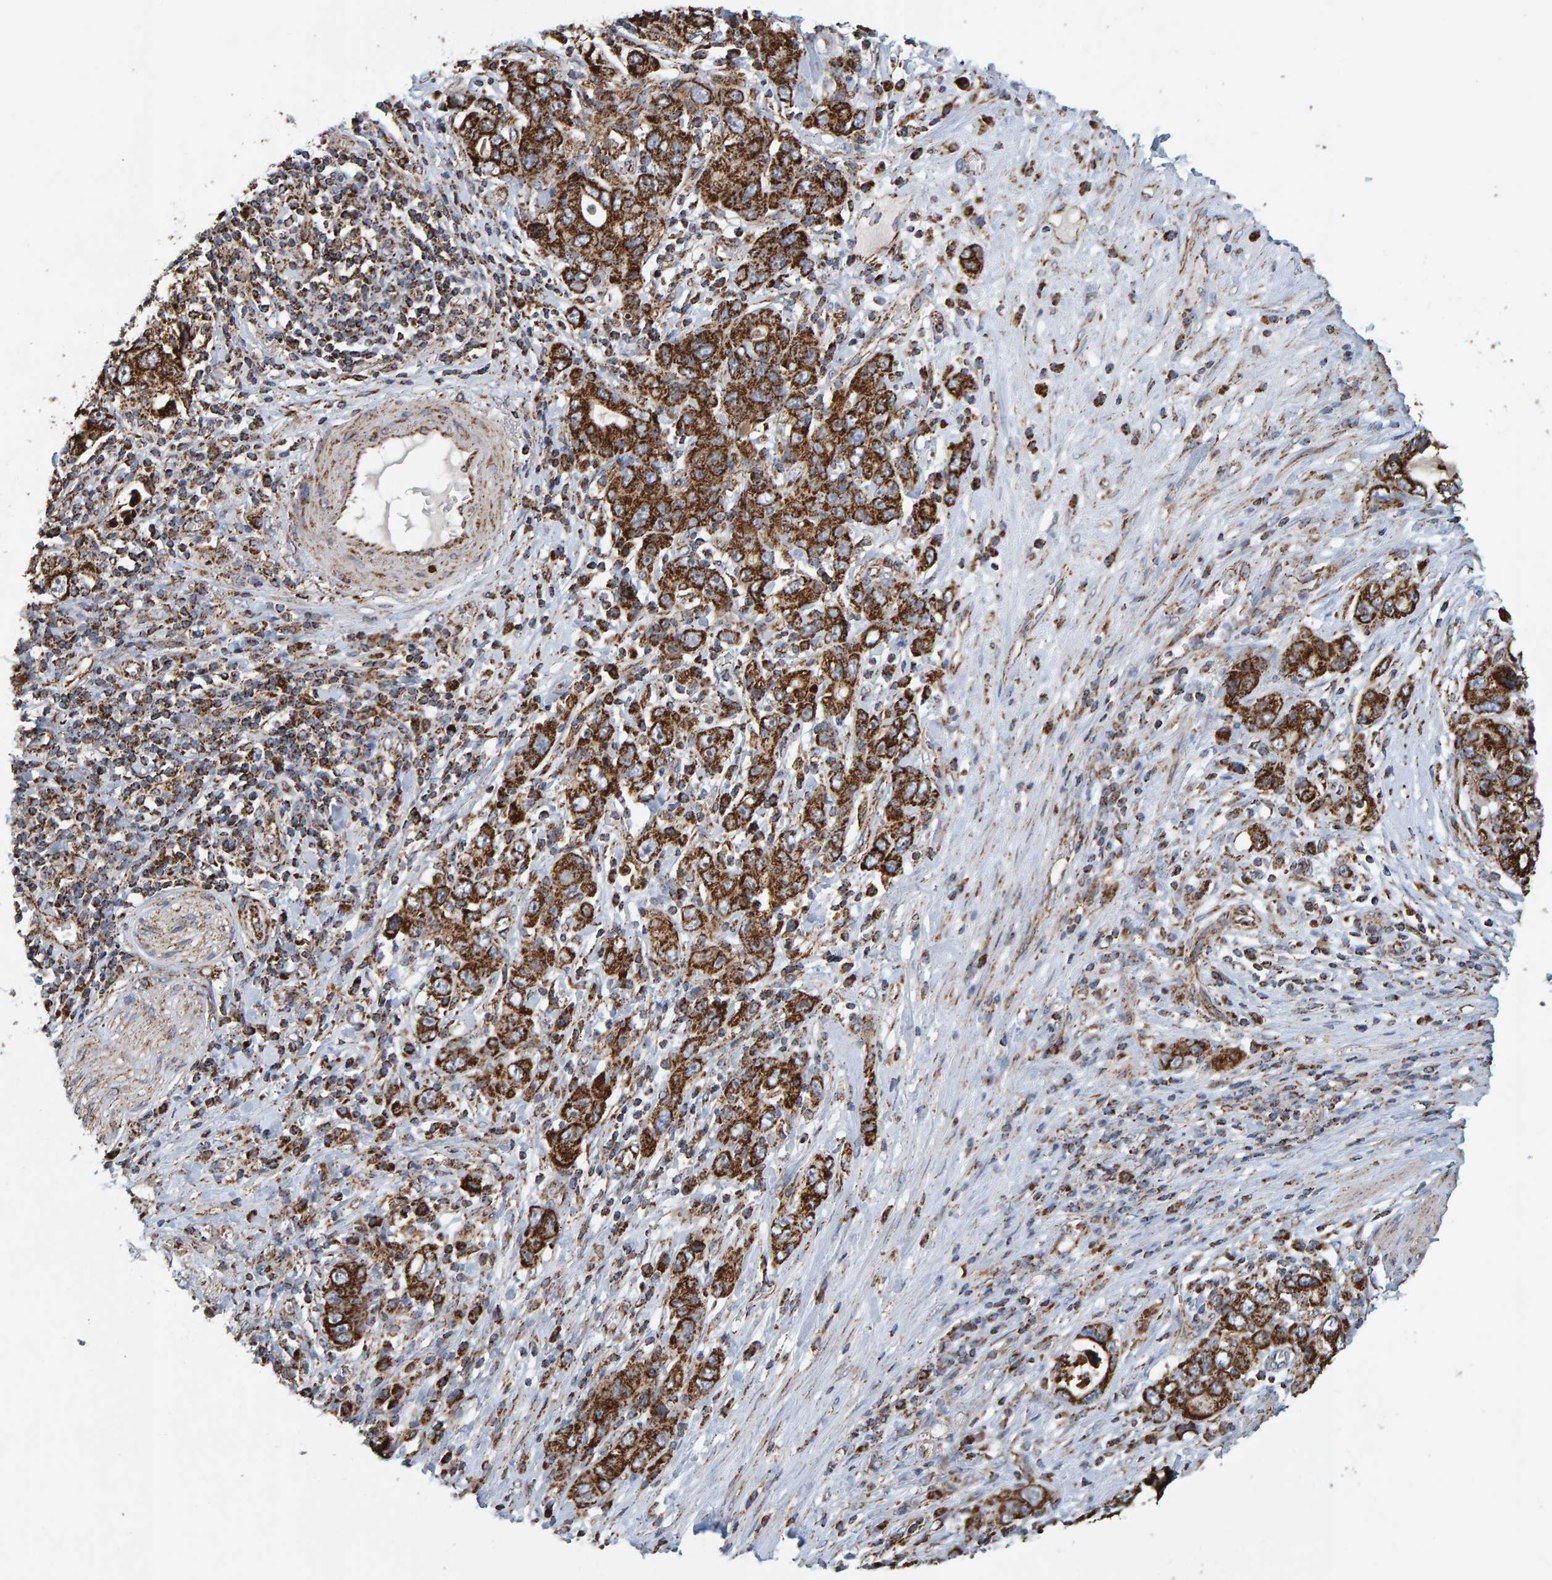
{"staining": {"intensity": "strong", "quantity": ">75%", "location": "cytoplasmic/membranous"}, "tissue": "stomach cancer", "cell_type": "Tumor cells", "image_type": "cancer", "snomed": [{"axis": "morphology", "description": "Adenocarcinoma, NOS"}, {"axis": "topography", "description": "Stomach, lower"}], "caption": "Immunohistochemical staining of stomach cancer (adenocarcinoma) demonstrates strong cytoplasmic/membranous protein staining in about >75% of tumor cells.", "gene": "MRPL45", "patient": {"sex": "female", "age": 93}}